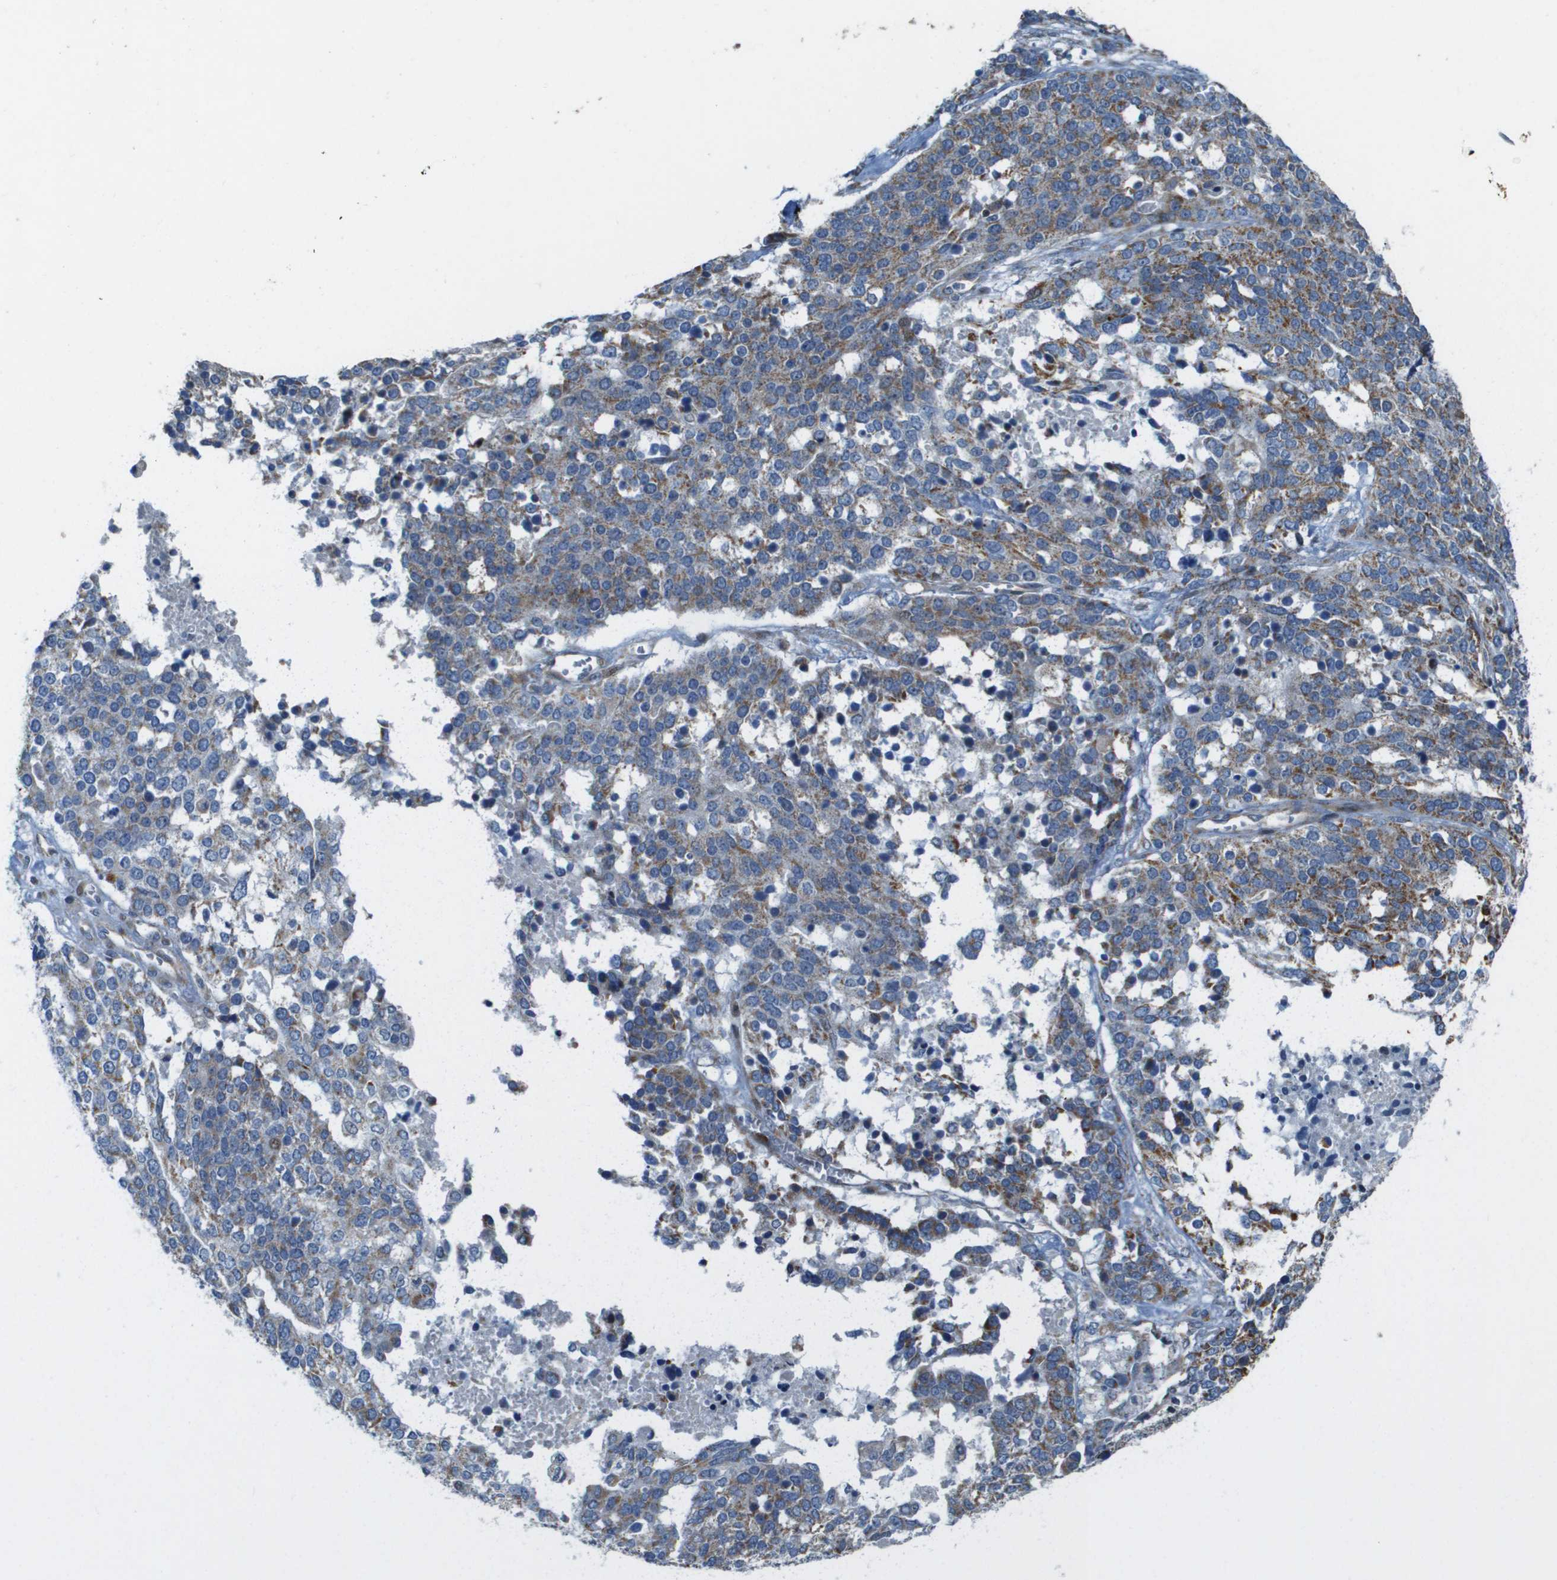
{"staining": {"intensity": "moderate", "quantity": "25%-75%", "location": "cytoplasmic/membranous"}, "tissue": "ovarian cancer", "cell_type": "Tumor cells", "image_type": "cancer", "snomed": [{"axis": "morphology", "description": "Cystadenocarcinoma, serous, NOS"}, {"axis": "topography", "description": "Ovary"}], "caption": "Human ovarian serous cystadenocarcinoma stained for a protein (brown) exhibits moderate cytoplasmic/membranous positive staining in approximately 25%-75% of tumor cells.", "gene": "MGAT3", "patient": {"sex": "female", "age": 44}}